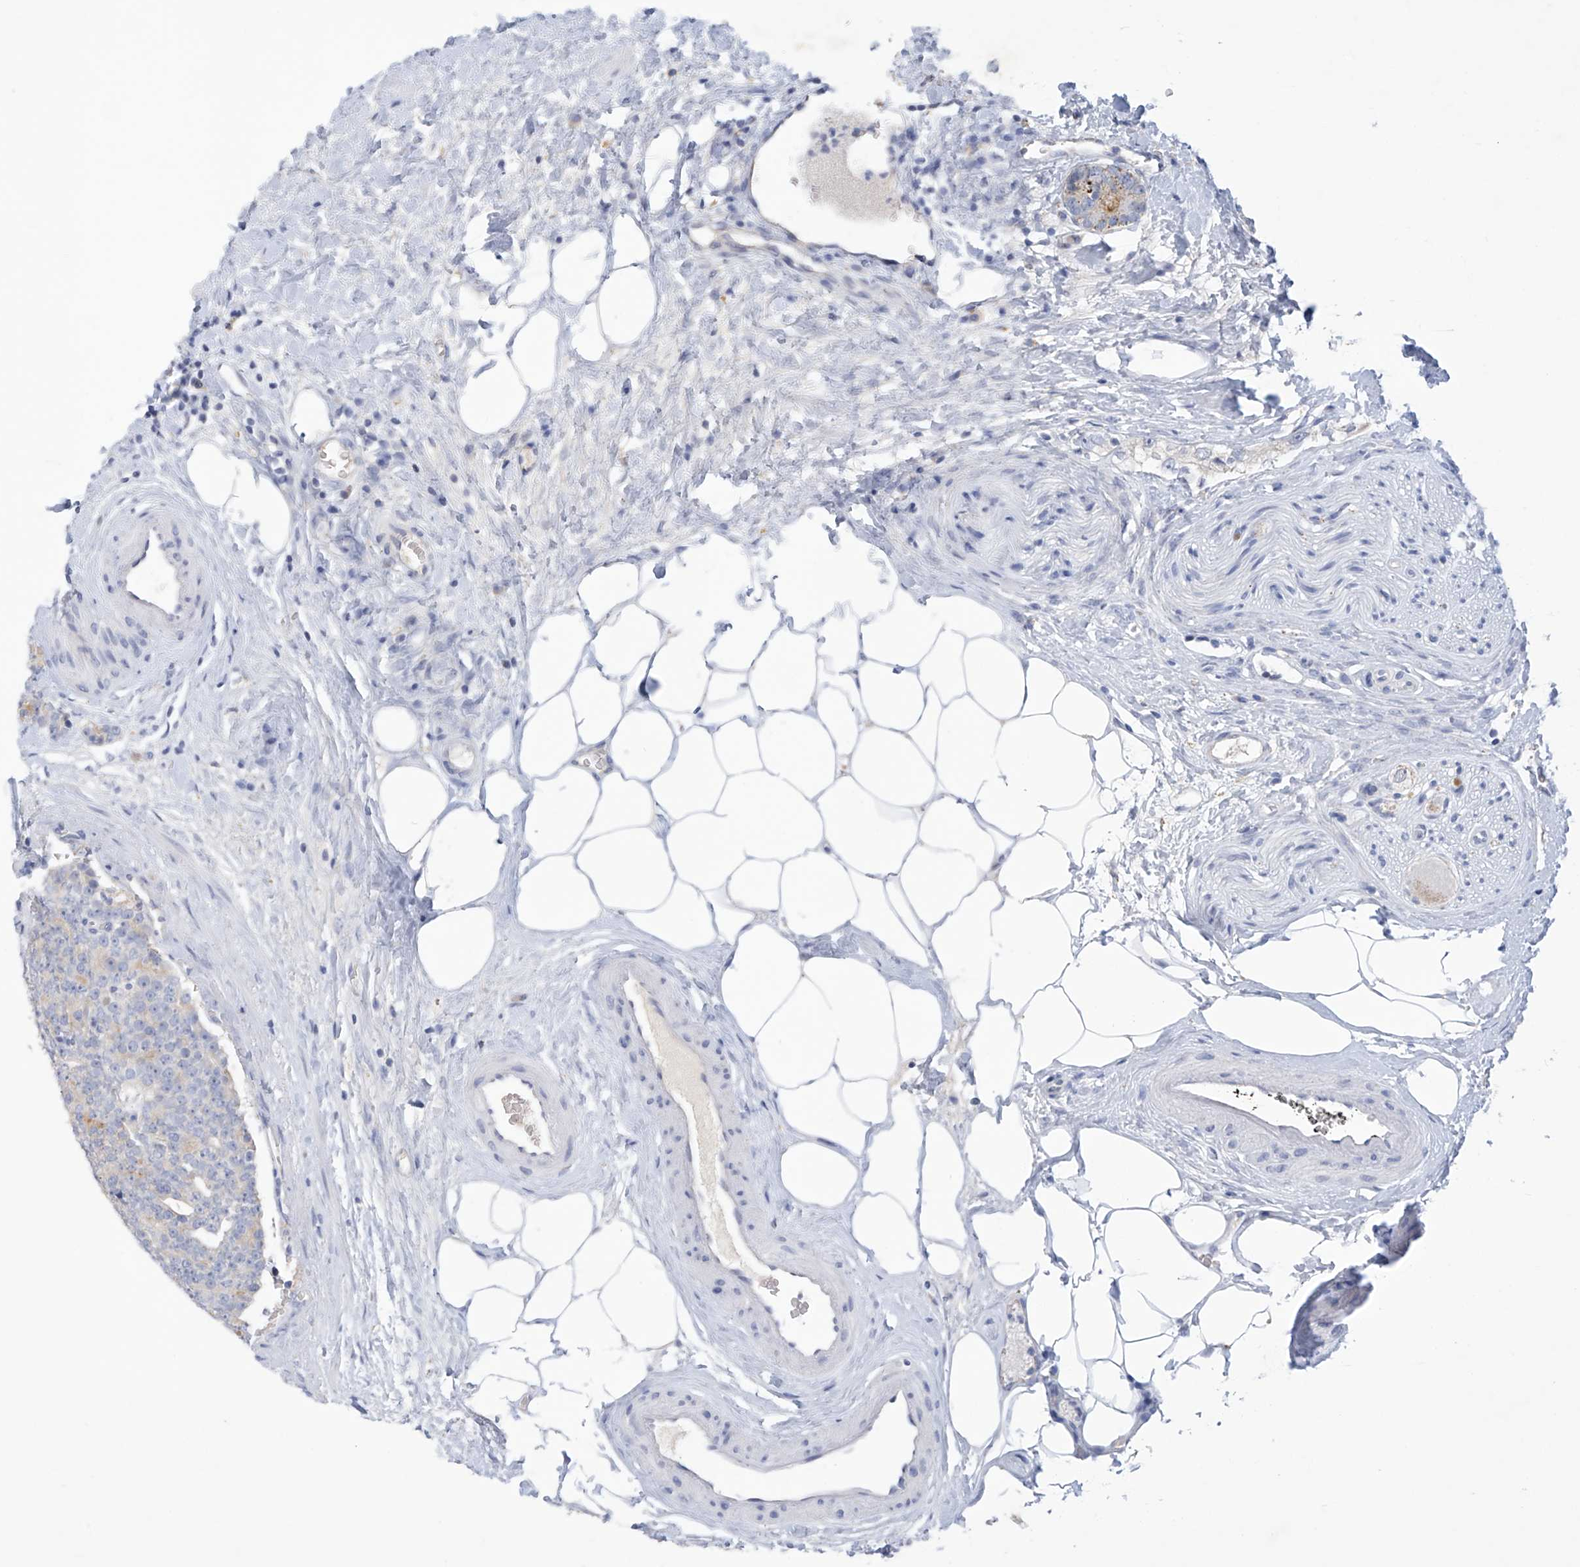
{"staining": {"intensity": "negative", "quantity": "none", "location": "none"}, "tissue": "prostate cancer", "cell_type": "Tumor cells", "image_type": "cancer", "snomed": [{"axis": "morphology", "description": "Adenocarcinoma, High grade"}, {"axis": "topography", "description": "Prostate"}], "caption": "The micrograph displays no staining of tumor cells in adenocarcinoma (high-grade) (prostate). (Stains: DAB (3,3'-diaminobenzidine) IHC with hematoxylin counter stain, Microscopy: brightfield microscopy at high magnification).", "gene": "IBA57", "patient": {"sex": "male", "age": 56}}